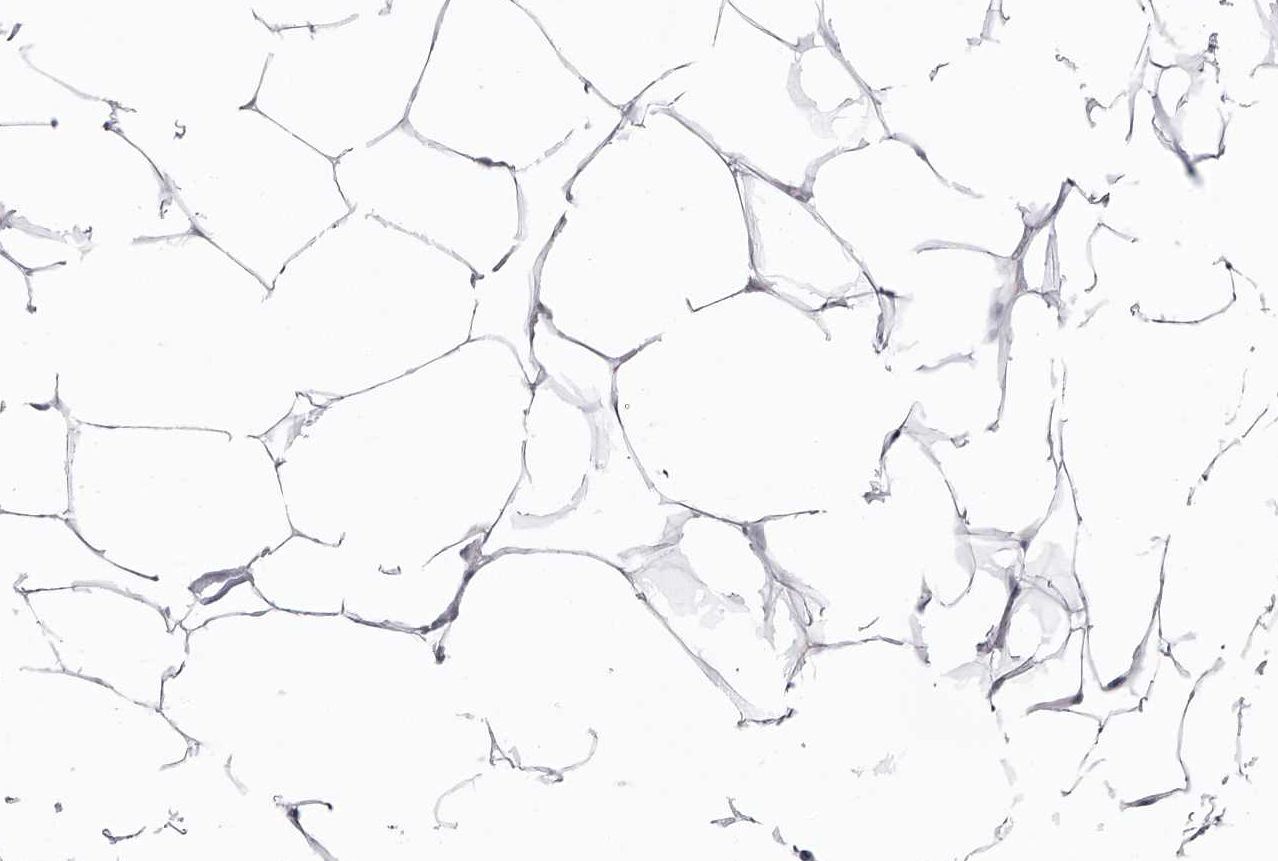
{"staining": {"intensity": "moderate", "quantity": "25%-75%", "location": "cytoplasmic/membranous"}, "tissue": "breast cancer", "cell_type": "Tumor cells", "image_type": "cancer", "snomed": [{"axis": "morphology", "description": "Lobular carcinoma, in situ"}, {"axis": "morphology", "description": "Lobular carcinoma"}, {"axis": "topography", "description": "Breast"}], "caption": "IHC photomicrograph of breast cancer stained for a protein (brown), which shows medium levels of moderate cytoplasmic/membranous expression in approximately 25%-75% of tumor cells.", "gene": "RNF220", "patient": {"sex": "female", "age": 41}}